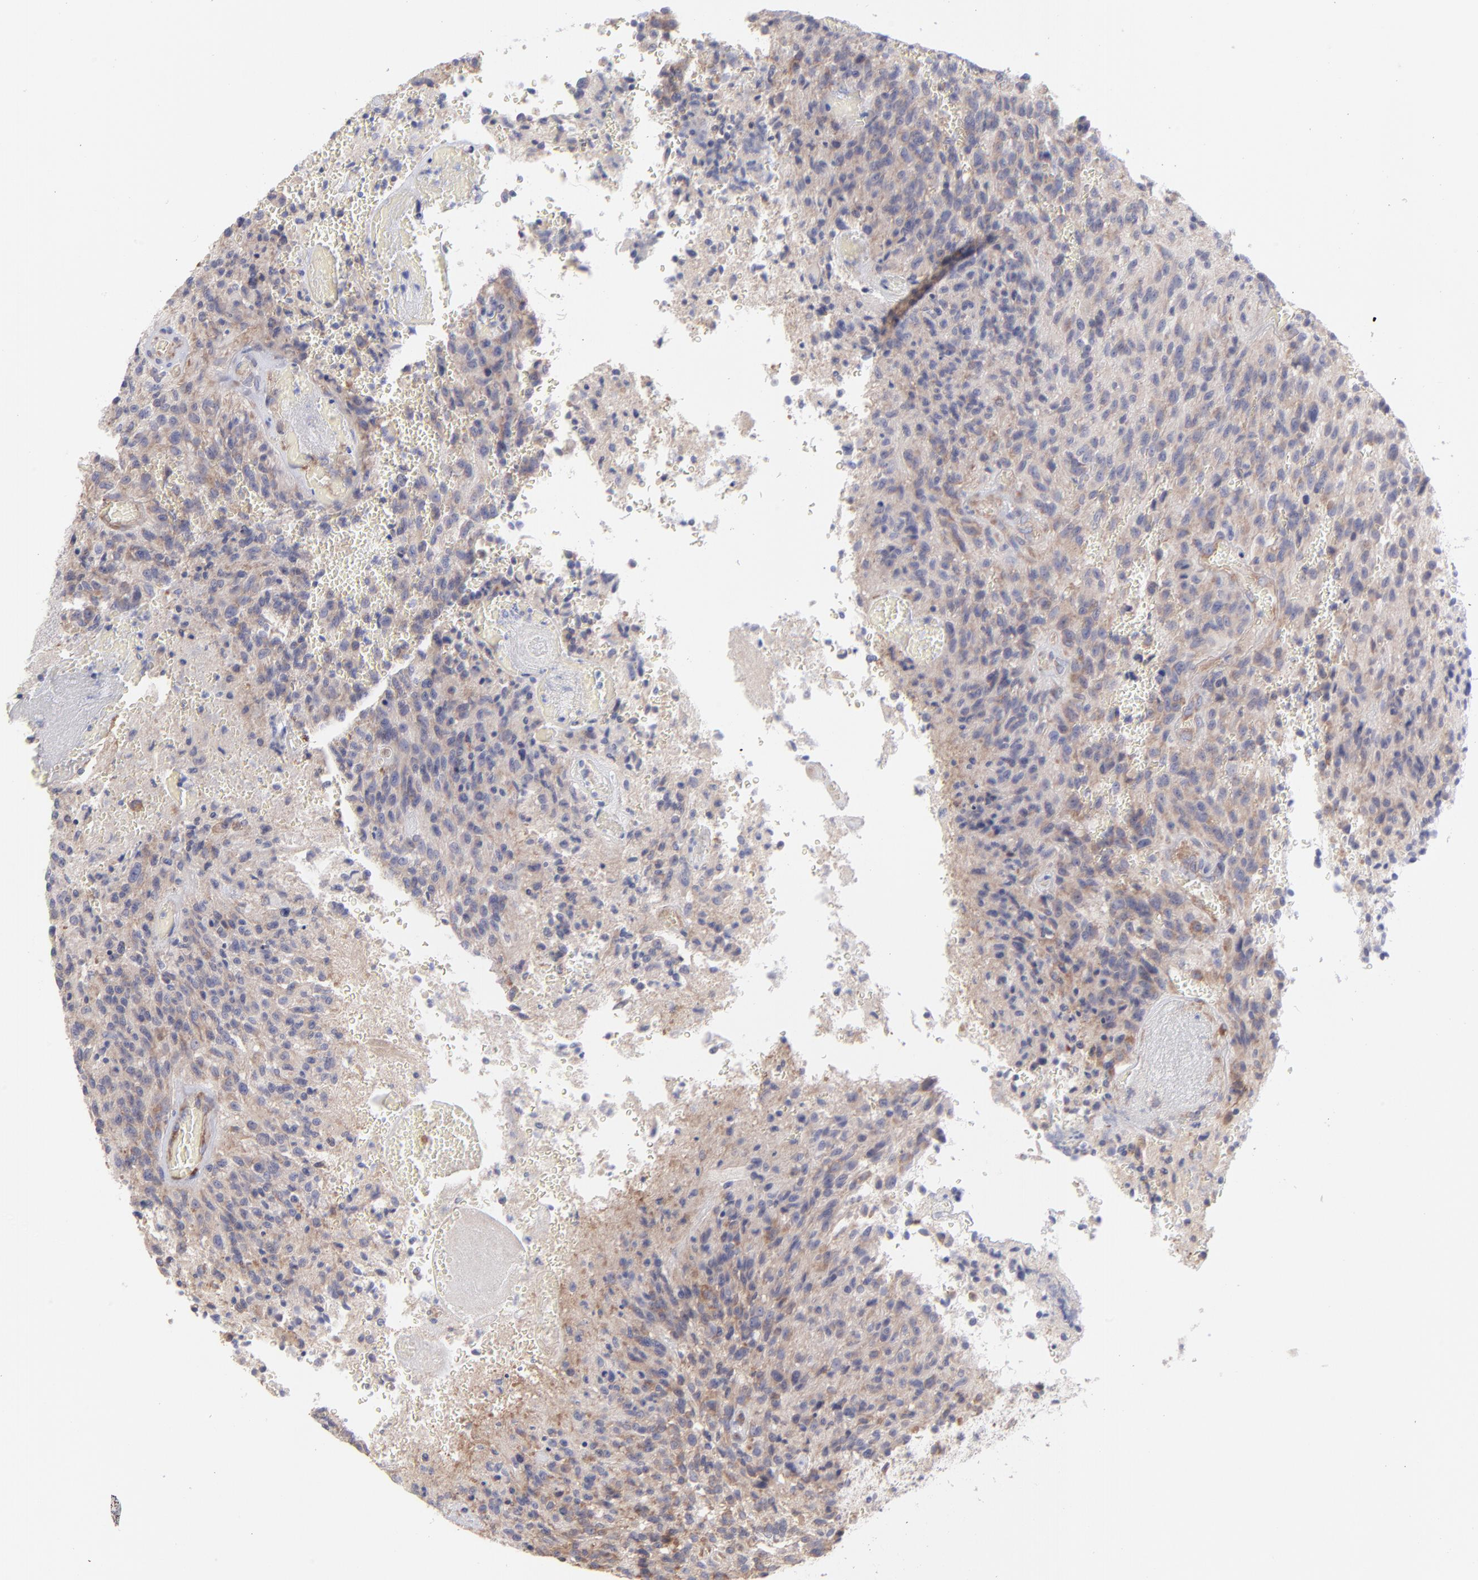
{"staining": {"intensity": "negative", "quantity": "none", "location": "none"}, "tissue": "glioma", "cell_type": "Tumor cells", "image_type": "cancer", "snomed": [{"axis": "morphology", "description": "Normal tissue, NOS"}, {"axis": "morphology", "description": "Glioma, malignant, High grade"}, {"axis": "topography", "description": "Cerebral cortex"}], "caption": "Tumor cells show no significant staining in malignant glioma (high-grade). Nuclei are stained in blue.", "gene": "RPLP0", "patient": {"sex": "male", "age": 56}}